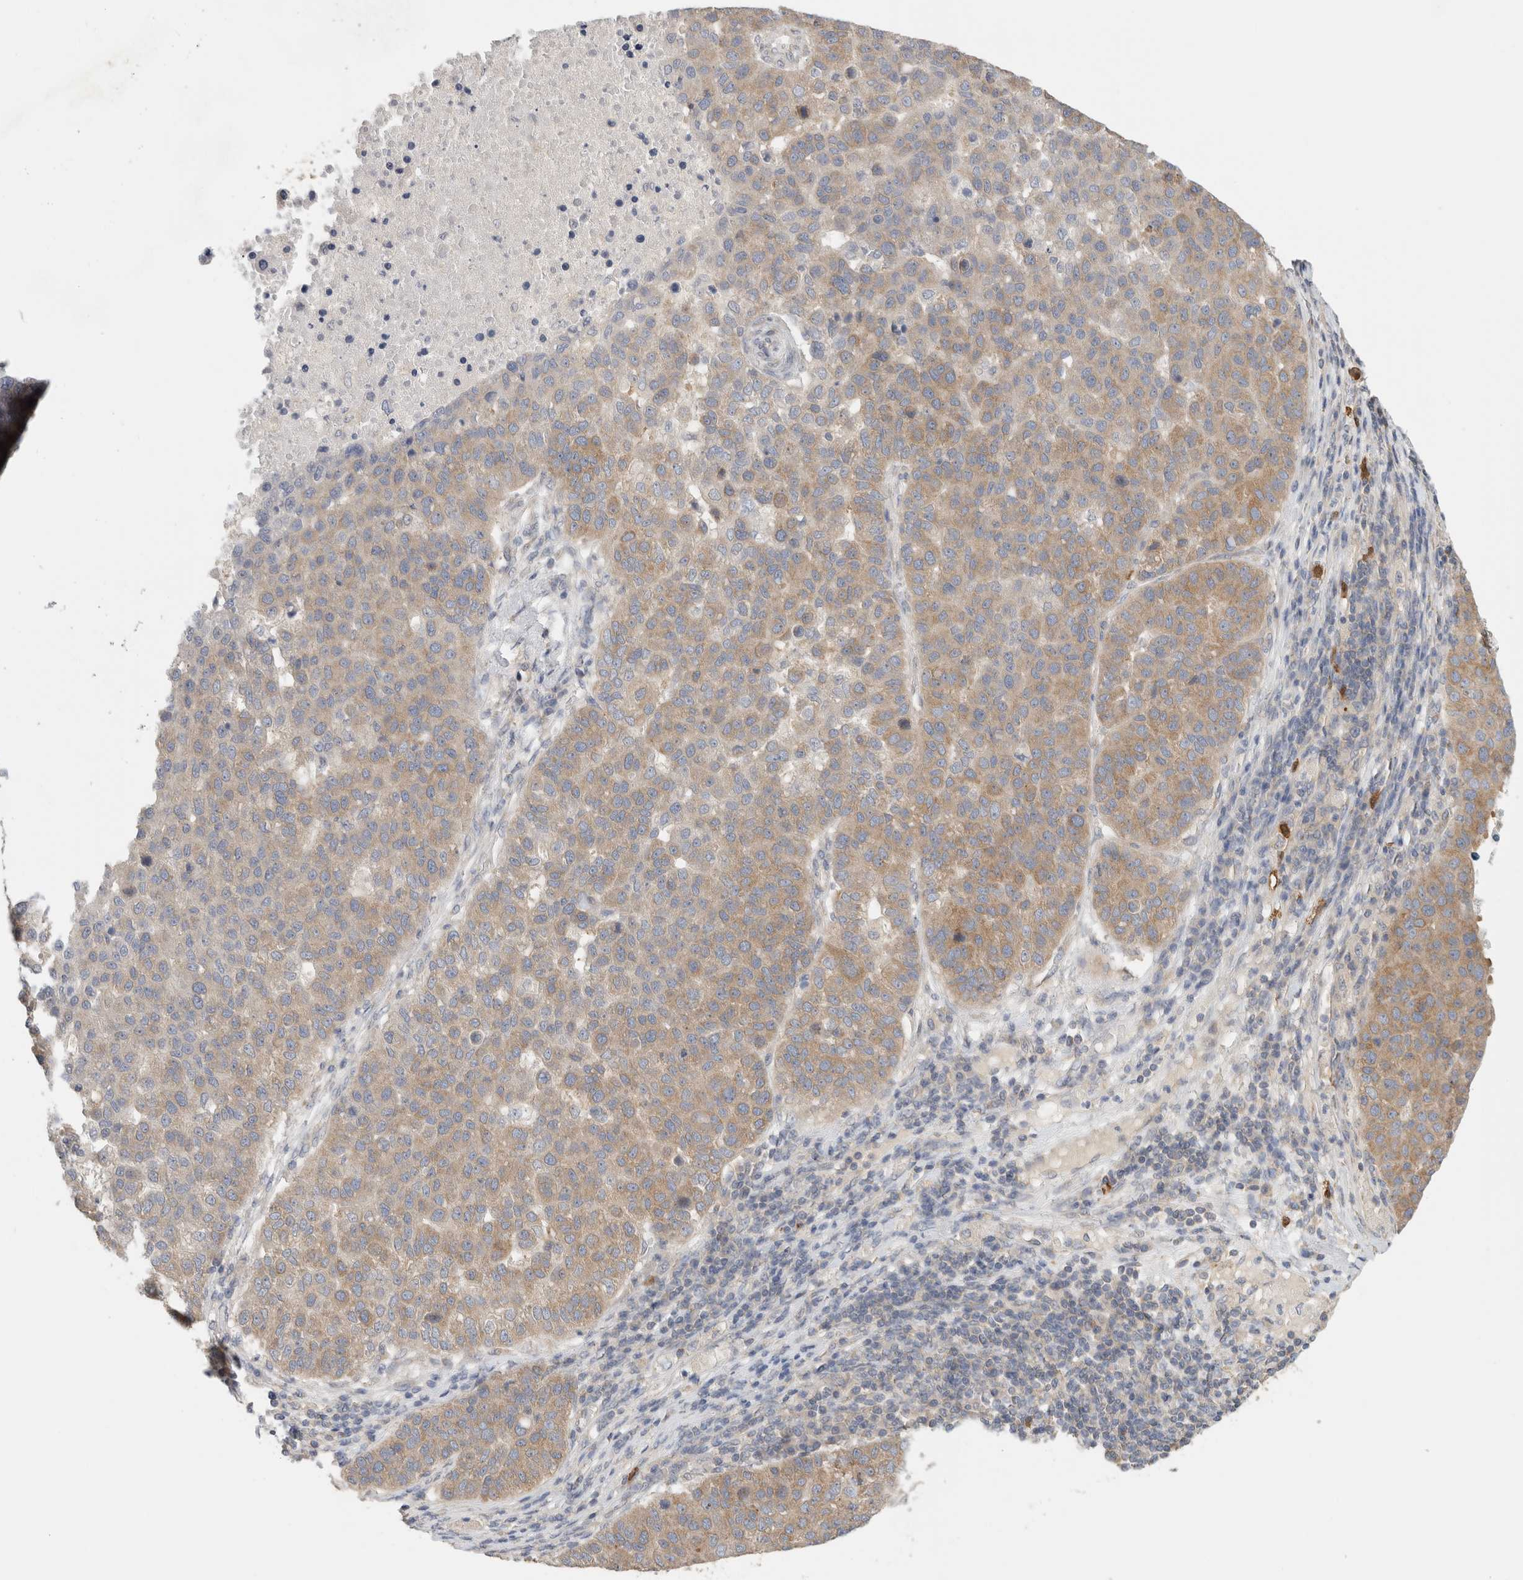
{"staining": {"intensity": "moderate", "quantity": "25%-75%", "location": "cytoplasmic/membranous"}, "tissue": "pancreatic cancer", "cell_type": "Tumor cells", "image_type": "cancer", "snomed": [{"axis": "morphology", "description": "Adenocarcinoma, NOS"}, {"axis": "topography", "description": "Pancreas"}], "caption": "Tumor cells show medium levels of moderate cytoplasmic/membranous expression in approximately 25%-75% of cells in pancreatic cancer (adenocarcinoma). The protein of interest is shown in brown color, while the nuclei are stained blue.", "gene": "PUM1", "patient": {"sex": "female", "age": 61}}